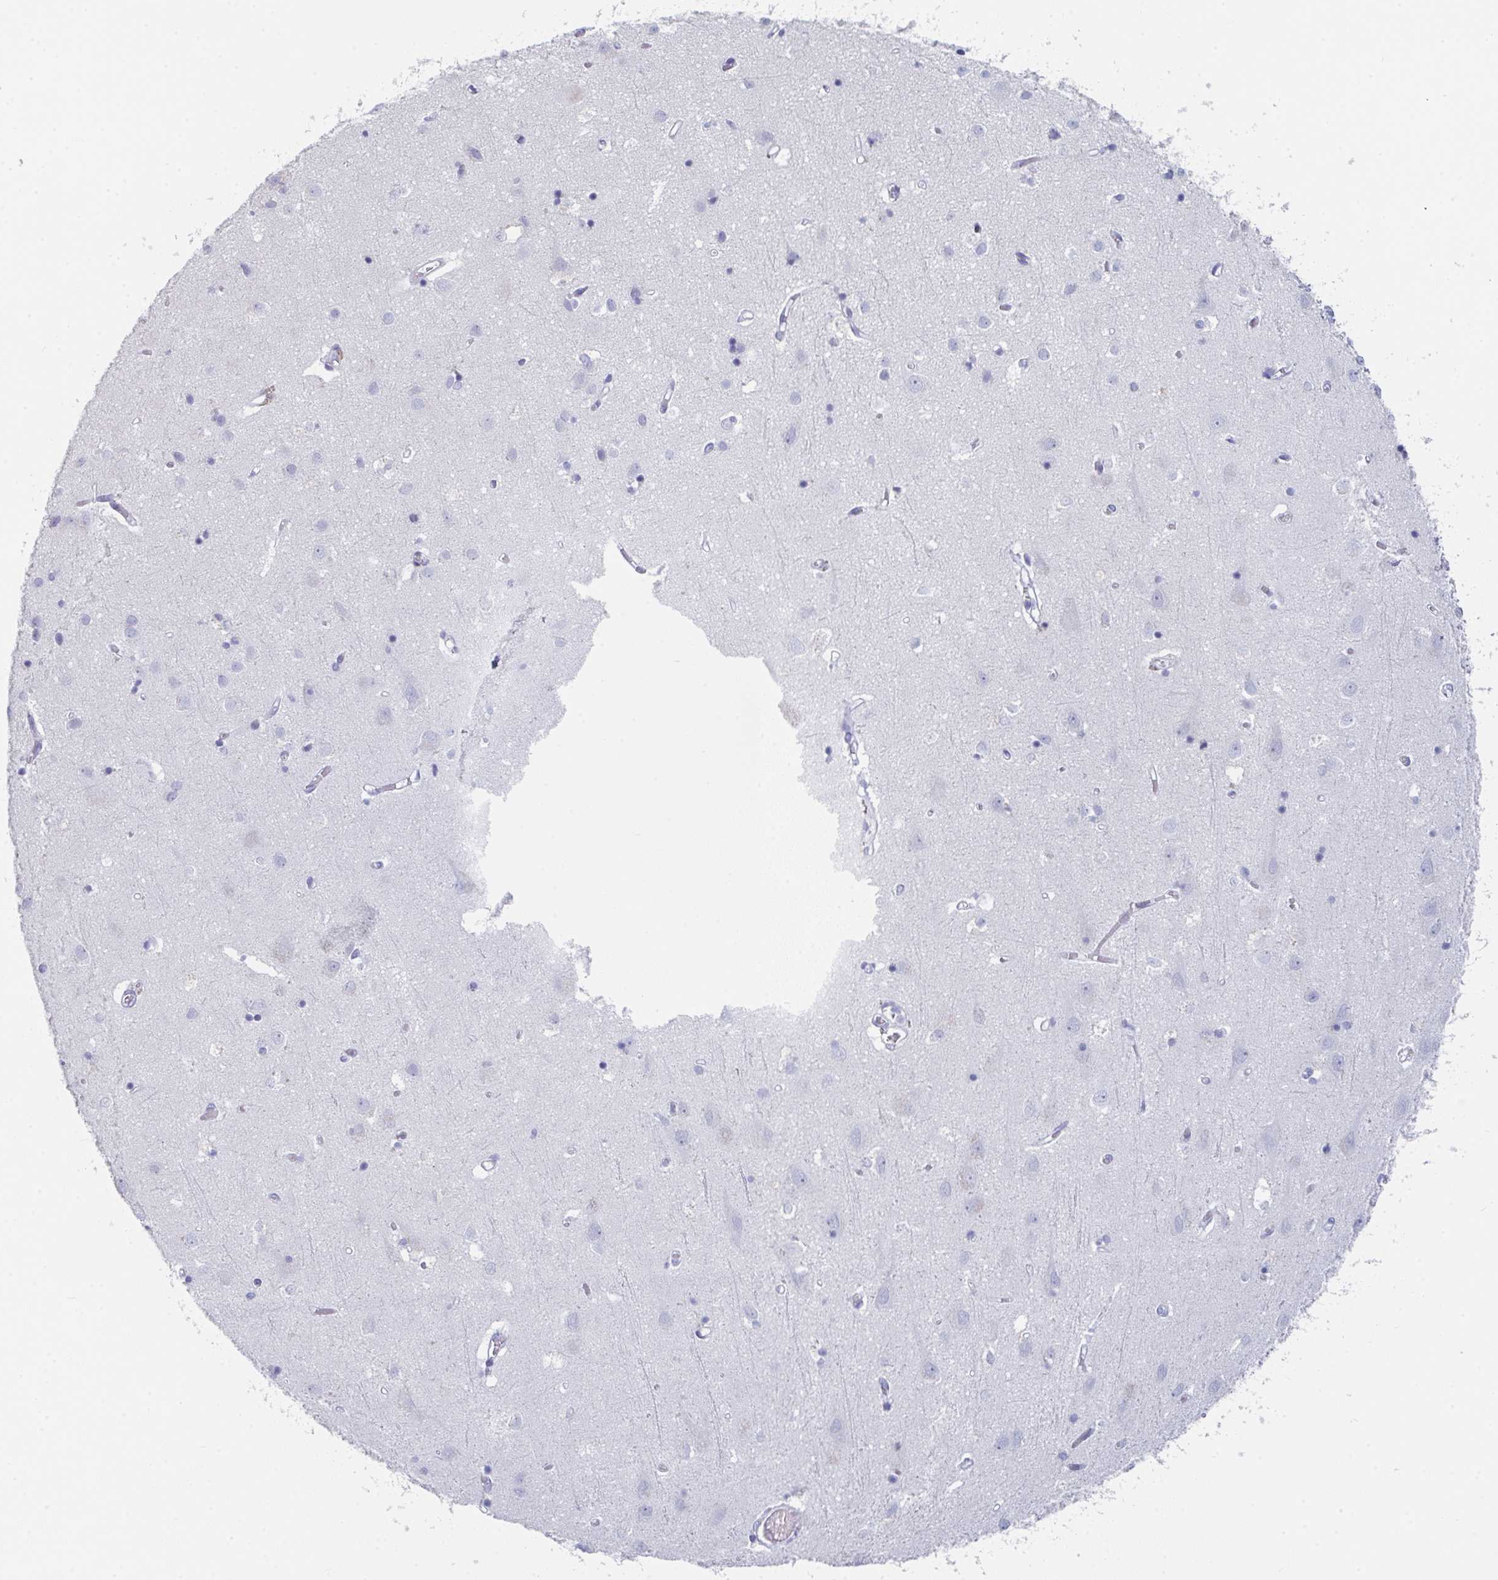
{"staining": {"intensity": "negative", "quantity": "none", "location": "none"}, "tissue": "cerebral cortex", "cell_type": "Endothelial cells", "image_type": "normal", "snomed": [{"axis": "morphology", "description": "Normal tissue, NOS"}, {"axis": "topography", "description": "Cerebral cortex"}], "caption": "Immunohistochemical staining of normal human cerebral cortex reveals no significant expression in endothelial cells.", "gene": "RUBCN", "patient": {"sex": "male", "age": 70}}